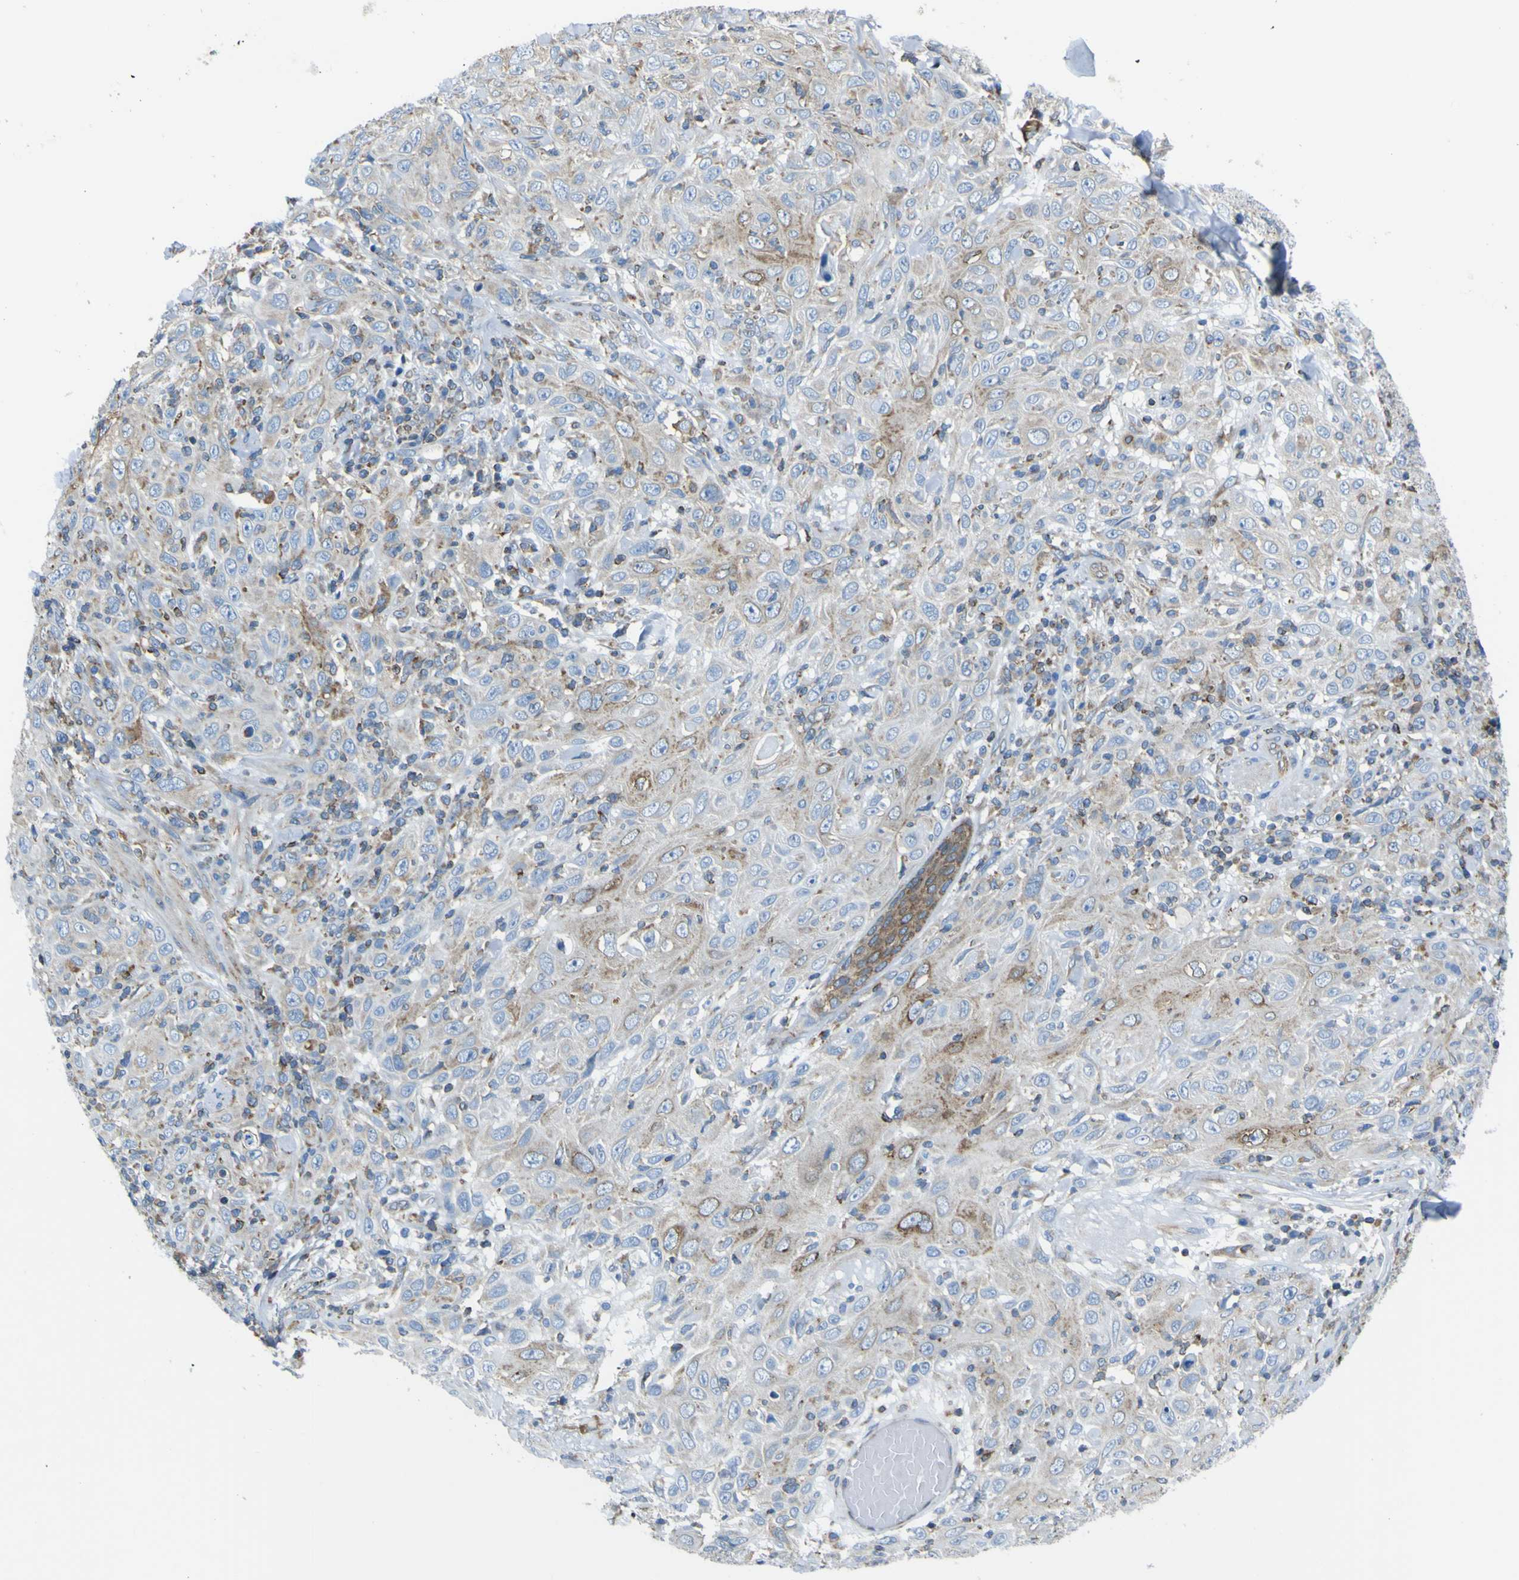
{"staining": {"intensity": "moderate", "quantity": "25%-75%", "location": "cytoplasmic/membranous"}, "tissue": "skin cancer", "cell_type": "Tumor cells", "image_type": "cancer", "snomed": [{"axis": "morphology", "description": "Squamous cell carcinoma, NOS"}, {"axis": "topography", "description": "Skin"}], "caption": "Brown immunohistochemical staining in human skin cancer (squamous cell carcinoma) displays moderate cytoplasmic/membranous expression in about 25%-75% of tumor cells. (brown staining indicates protein expression, while blue staining denotes nuclei).", "gene": "STIM1", "patient": {"sex": "female", "age": 88}}